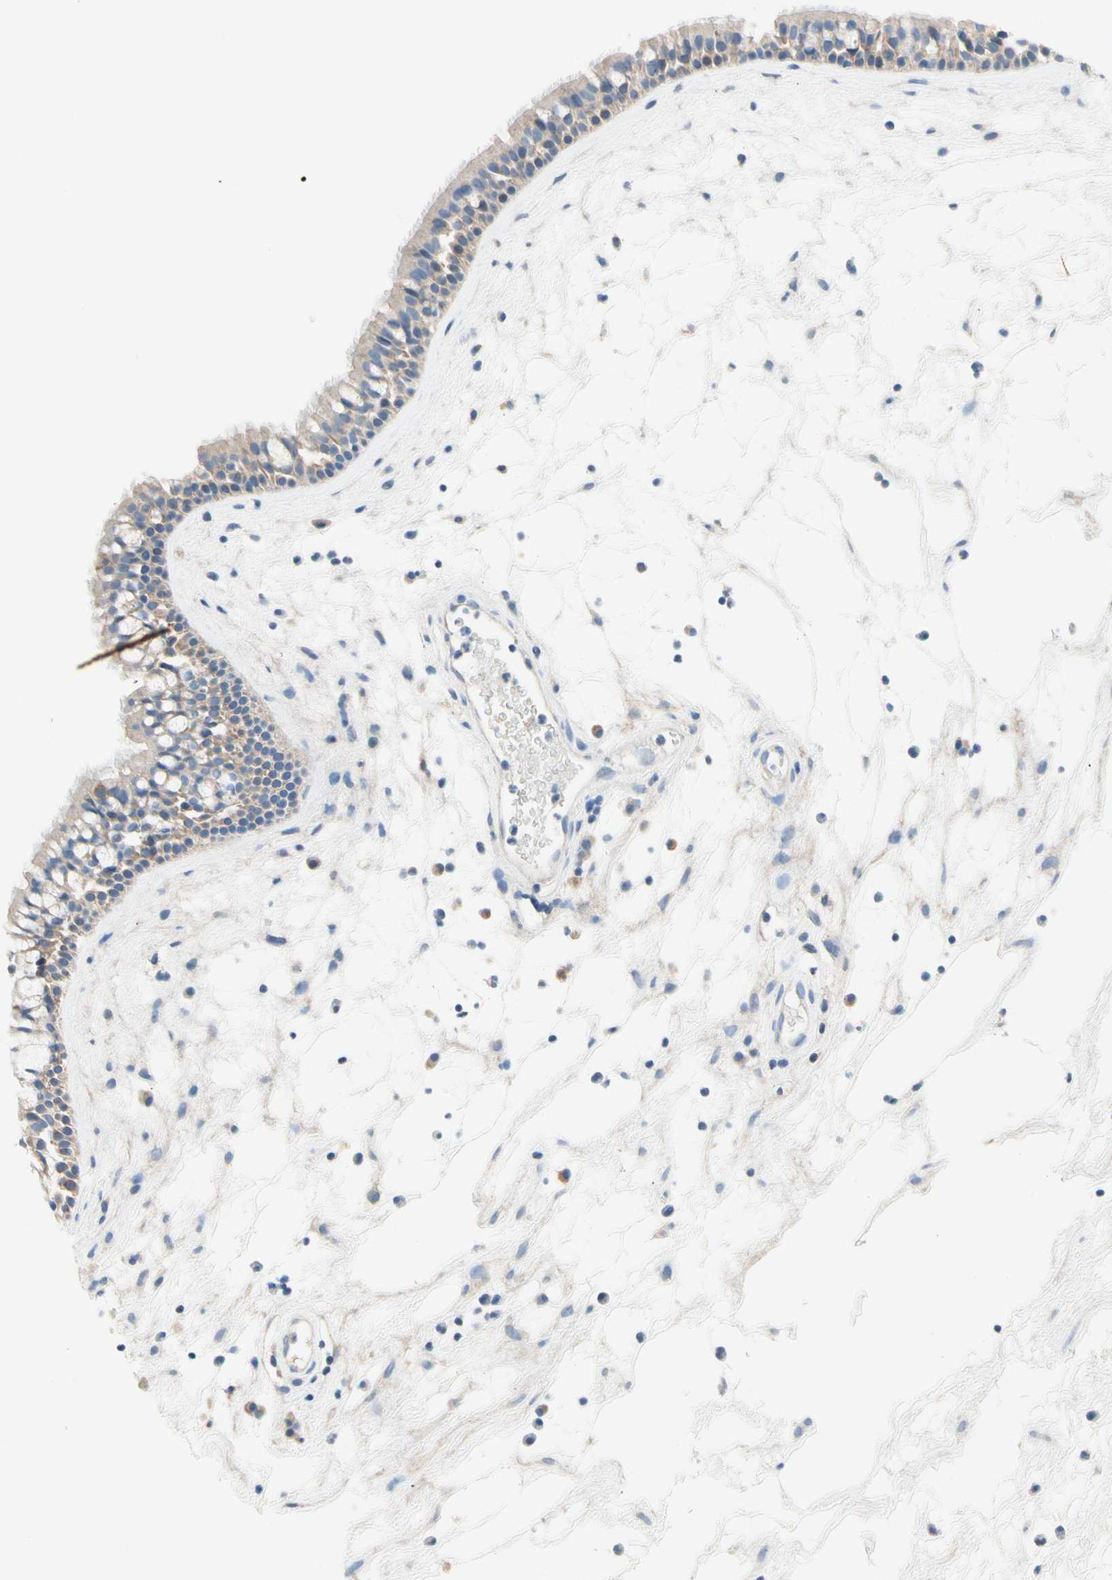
{"staining": {"intensity": "weak", "quantity": ">75%", "location": "cytoplasmic/membranous"}, "tissue": "nasopharynx", "cell_type": "Respiratory epithelial cells", "image_type": "normal", "snomed": [{"axis": "morphology", "description": "Normal tissue, NOS"}, {"axis": "morphology", "description": "Inflammation, NOS"}, {"axis": "topography", "description": "Nasopharynx"}], "caption": "The immunohistochemical stain highlights weak cytoplasmic/membranous staining in respiratory epithelial cells of unremarkable nasopharynx. (DAB (3,3'-diaminobenzidine) IHC, brown staining for protein, blue staining for nuclei).", "gene": "CA14", "patient": {"sex": "male", "age": 48}}